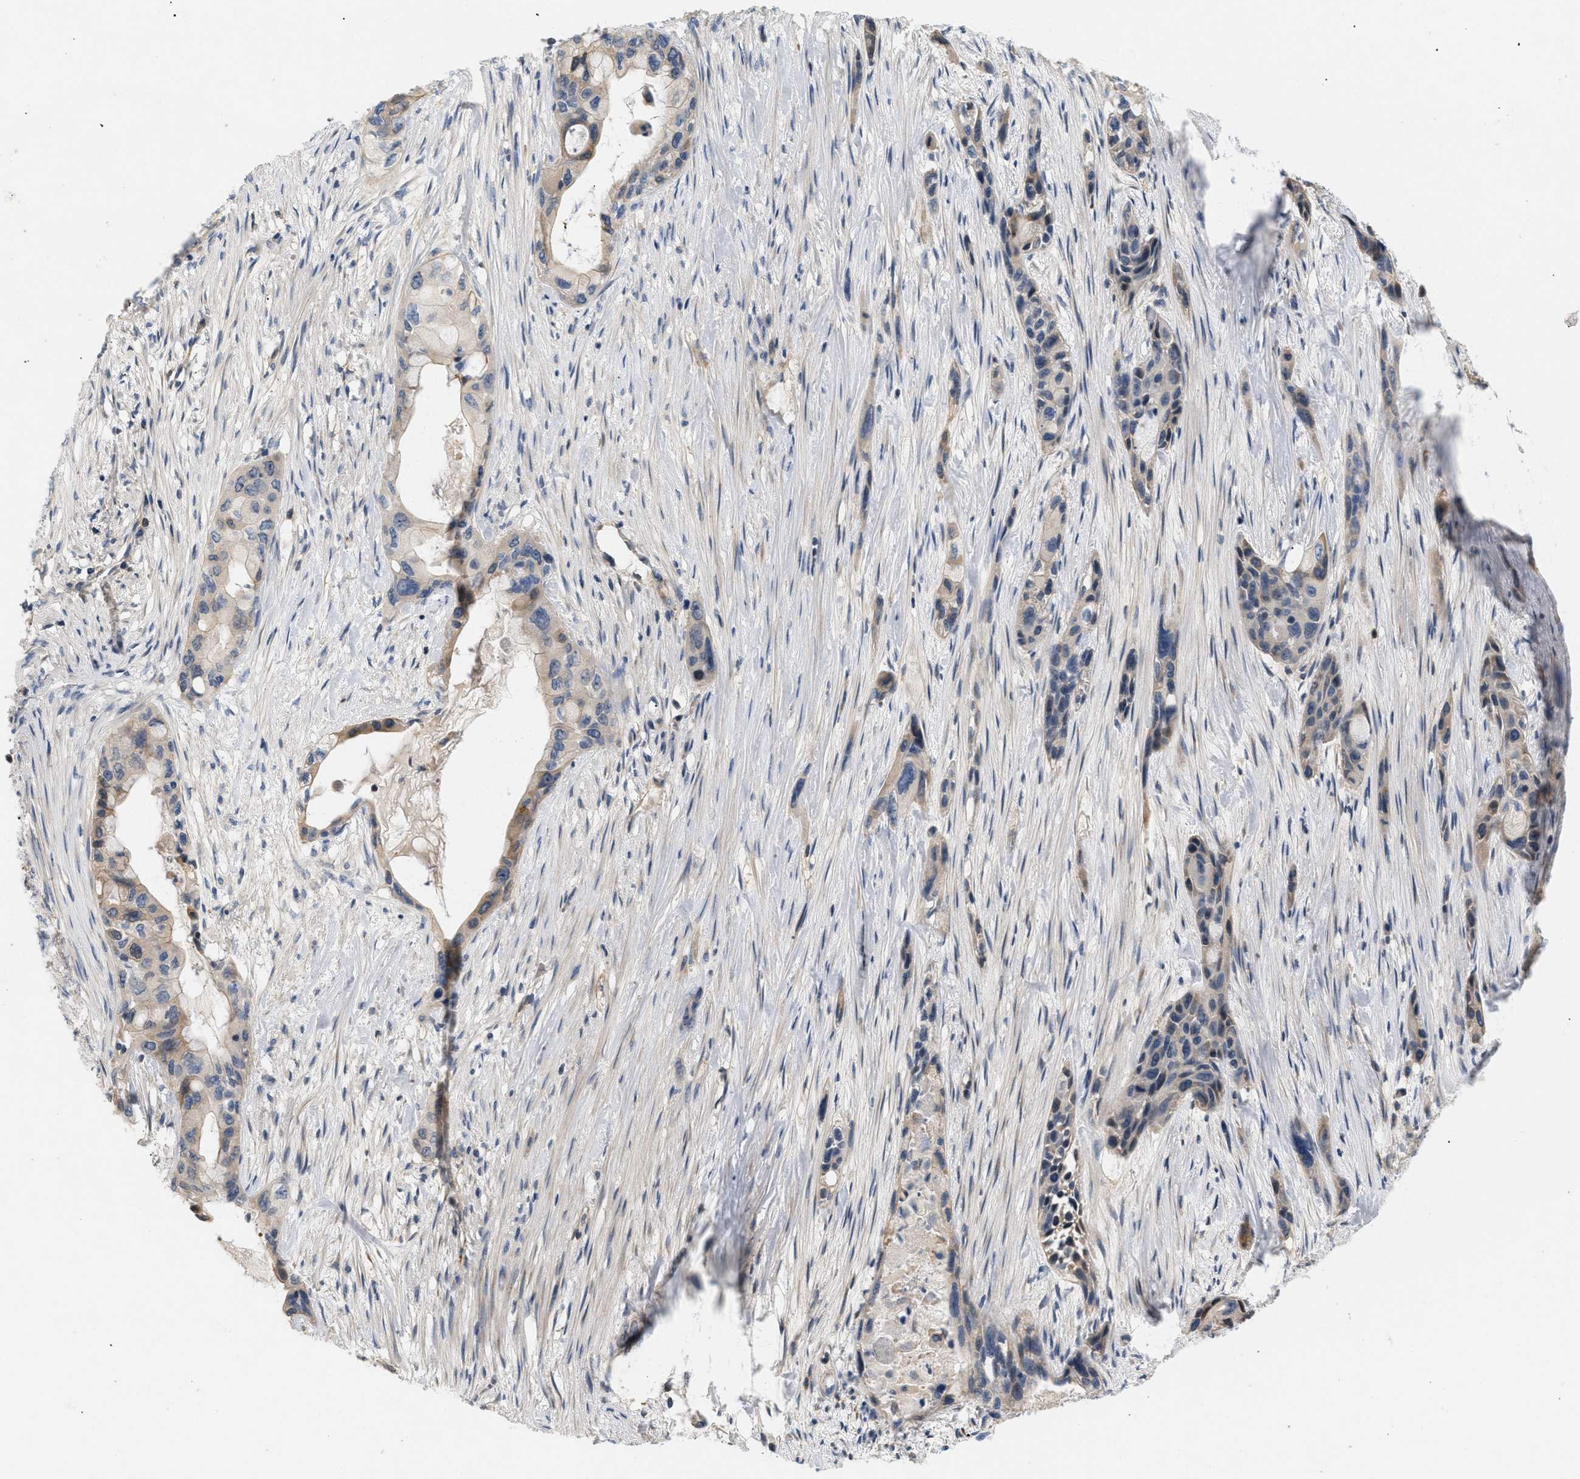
{"staining": {"intensity": "moderate", "quantity": "<25%", "location": "cytoplasmic/membranous"}, "tissue": "pancreatic cancer", "cell_type": "Tumor cells", "image_type": "cancer", "snomed": [{"axis": "morphology", "description": "Adenocarcinoma, NOS"}, {"axis": "topography", "description": "Pancreas"}], "caption": "Protein expression by immunohistochemistry (IHC) demonstrates moderate cytoplasmic/membranous positivity in about <25% of tumor cells in pancreatic adenocarcinoma. (DAB (3,3'-diaminobenzidine) IHC with brightfield microscopy, high magnification).", "gene": "FARS2", "patient": {"sex": "male", "age": 53}}